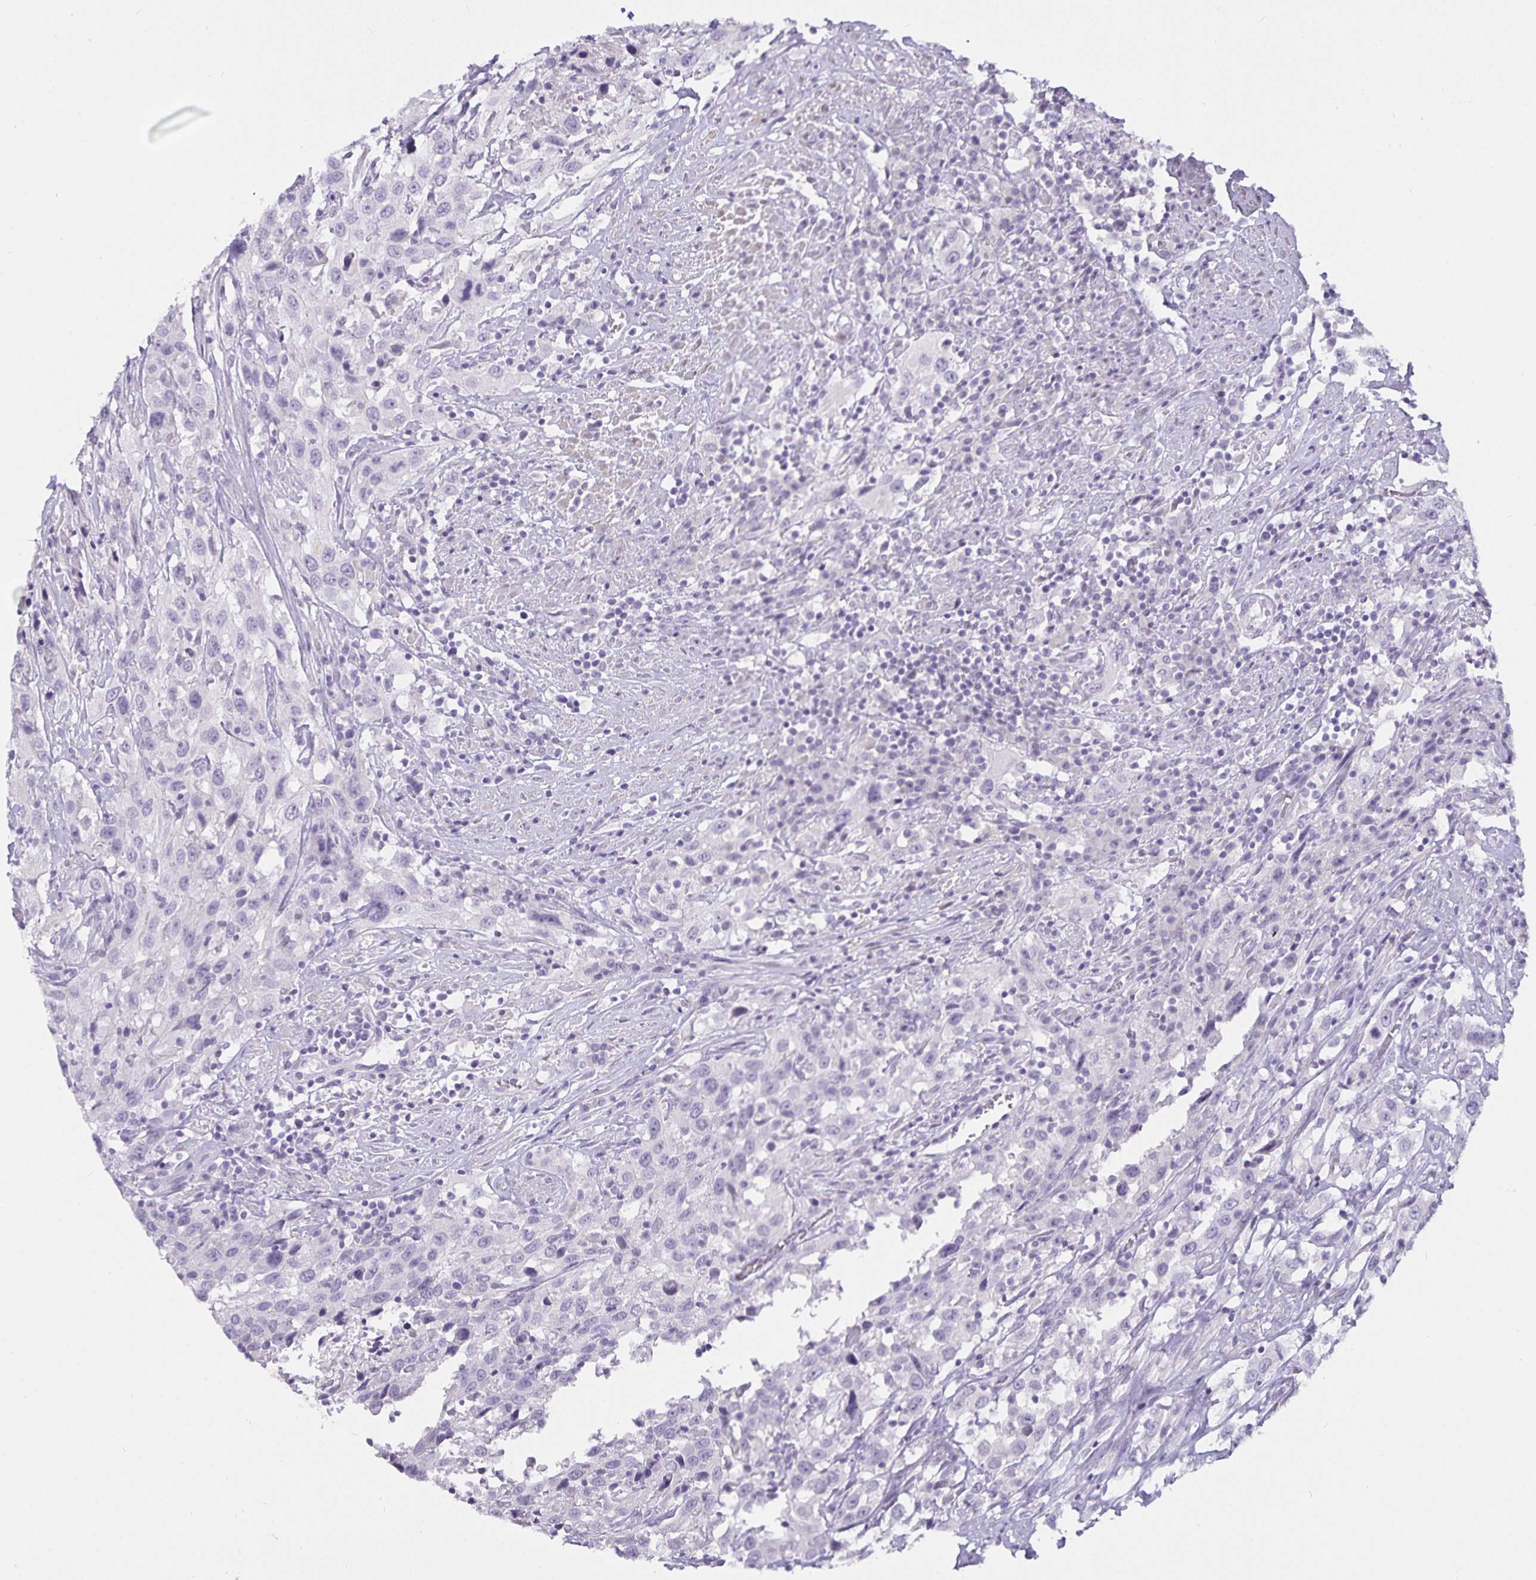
{"staining": {"intensity": "negative", "quantity": "none", "location": "none"}, "tissue": "urothelial cancer", "cell_type": "Tumor cells", "image_type": "cancer", "snomed": [{"axis": "morphology", "description": "Urothelial carcinoma, High grade"}, {"axis": "topography", "description": "Urinary bladder"}], "caption": "Immunohistochemistry (IHC) micrograph of human high-grade urothelial carcinoma stained for a protein (brown), which exhibits no expression in tumor cells.", "gene": "CA12", "patient": {"sex": "male", "age": 61}}